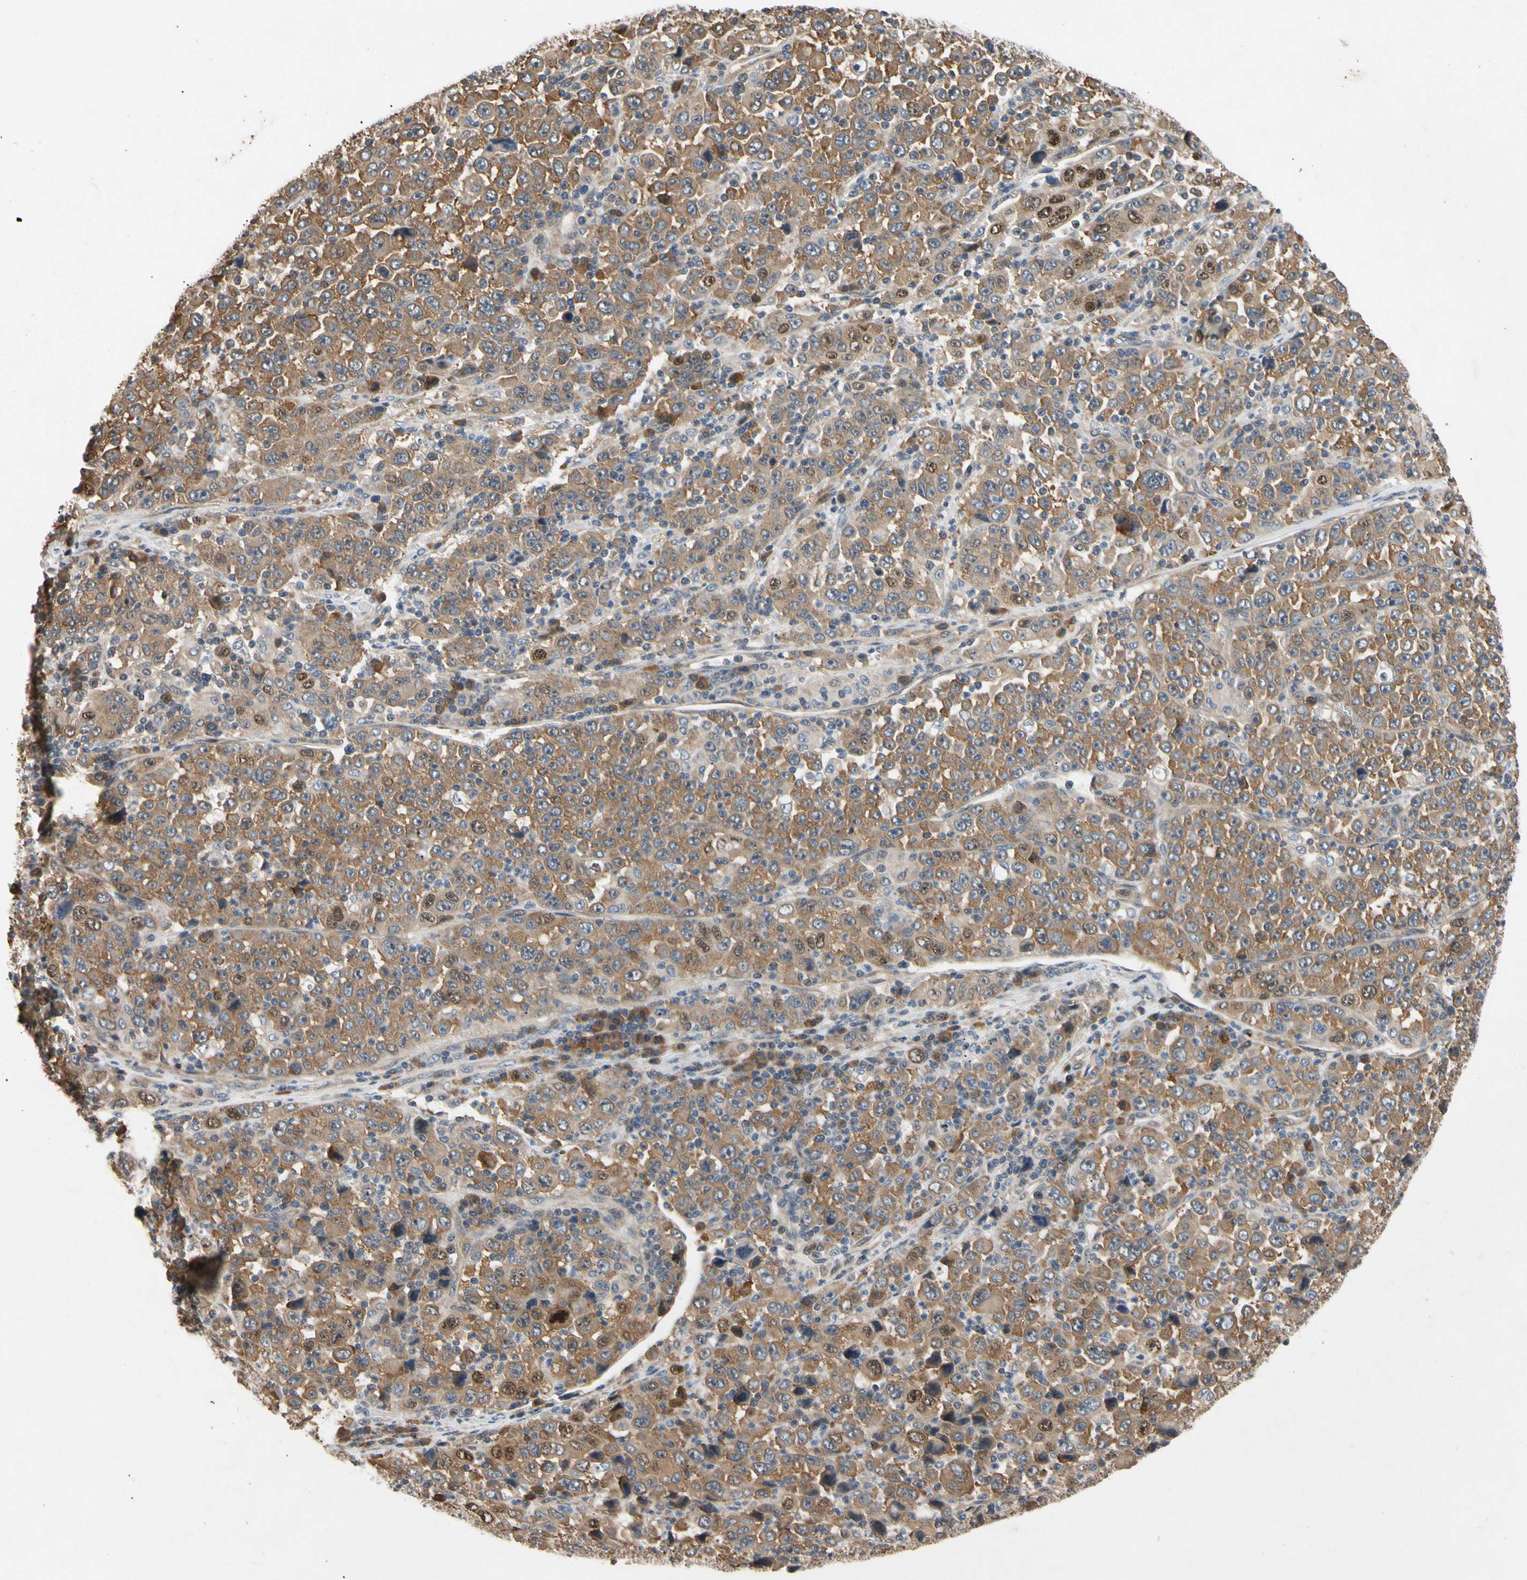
{"staining": {"intensity": "moderate", "quantity": ">75%", "location": "cytoplasmic/membranous"}, "tissue": "stomach cancer", "cell_type": "Tumor cells", "image_type": "cancer", "snomed": [{"axis": "morphology", "description": "Normal tissue, NOS"}, {"axis": "morphology", "description": "Adenocarcinoma, NOS"}, {"axis": "topography", "description": "Stomach, upper"}, {"axis": "topography", "description": "Stomach"}], "caption": "Stomach adenocarcinoma stained with a protein marker reveals moderate staining in tumor cells.", "gene": "EIF1AX", "patient": {"sex": "male", "age": 59}}